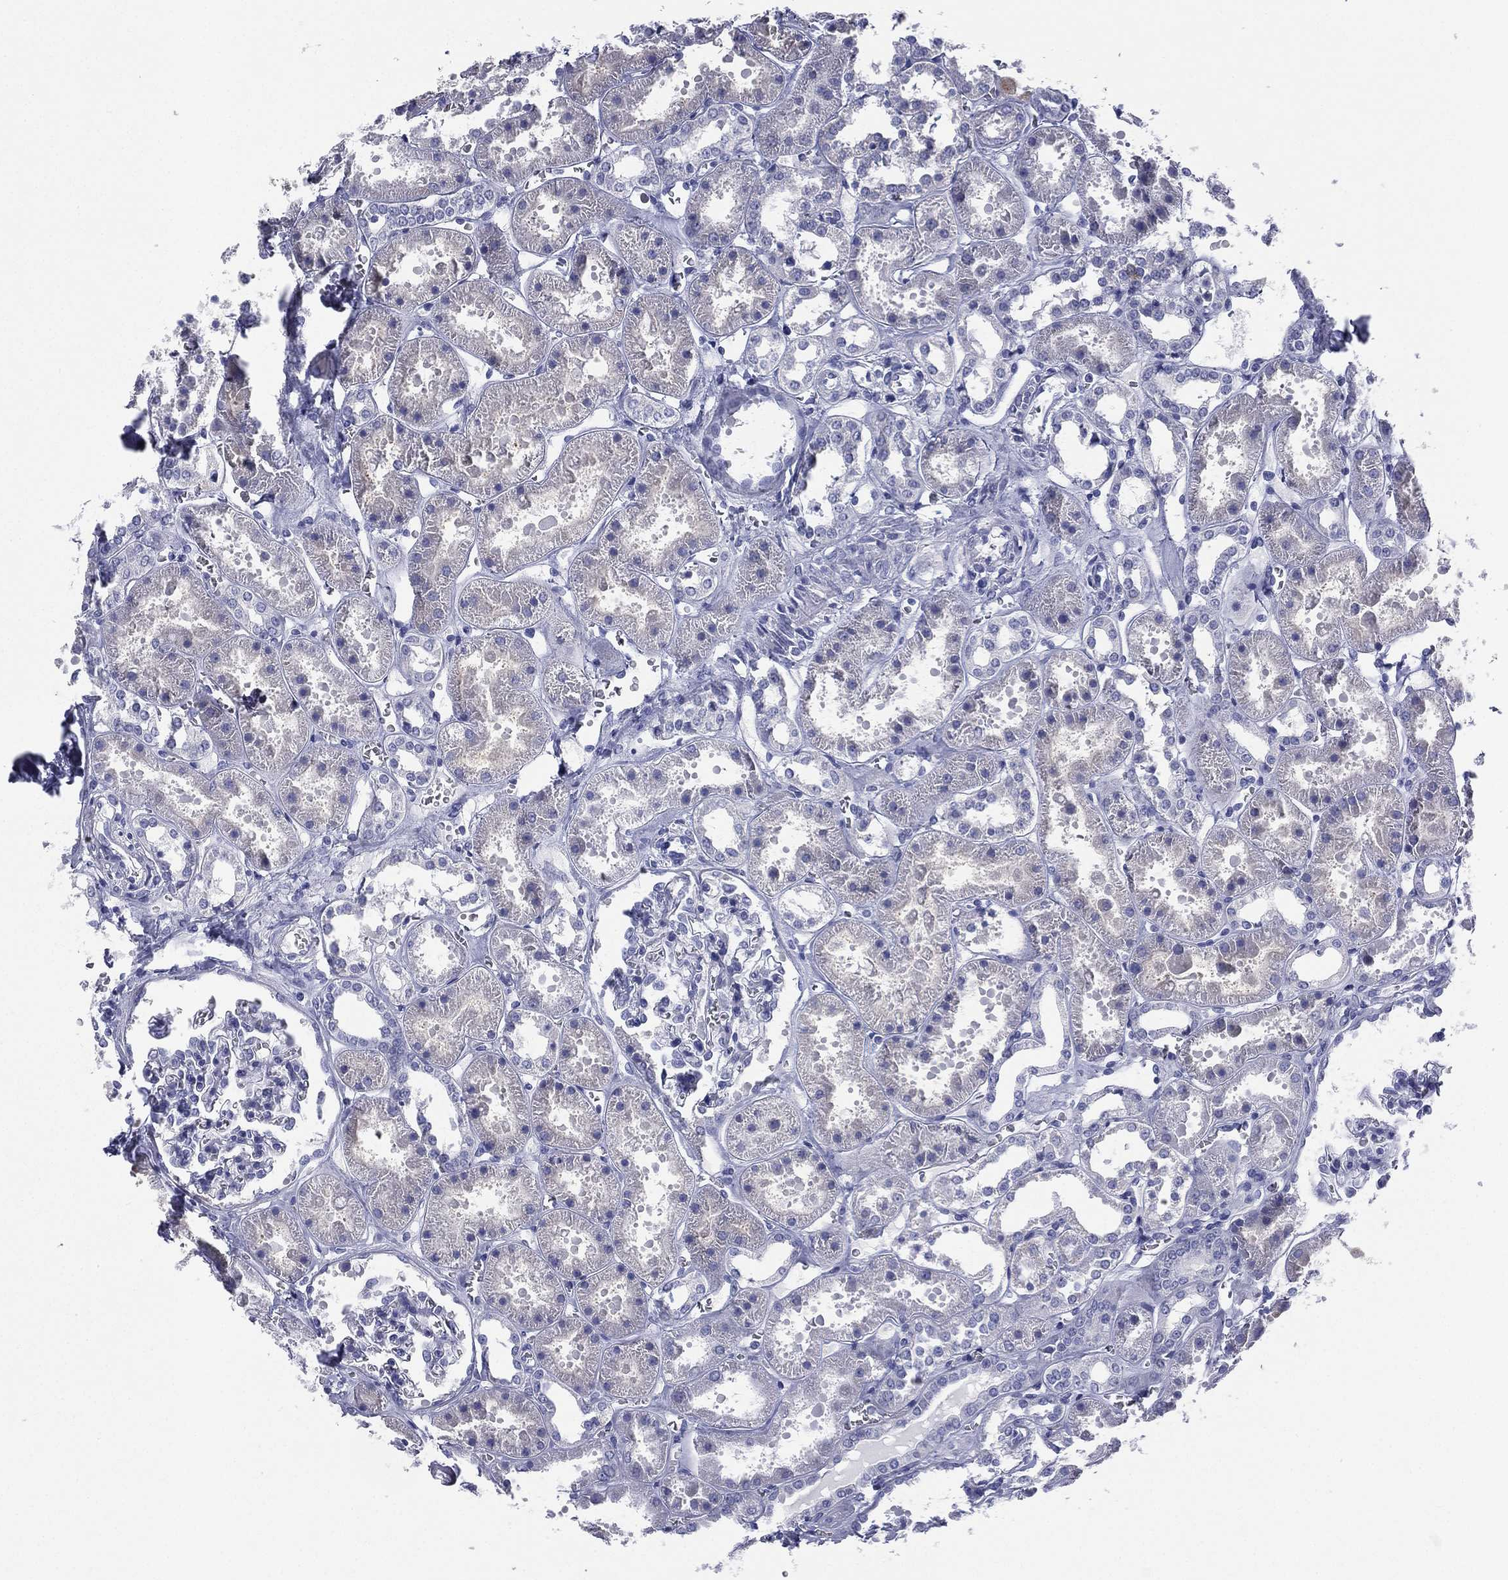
{"staining": {"intensity": "negative", "quantity": "none", "location": "none"}, "tissue": "kidney", "cell_type": "Cells in glomeruli", "image_type": "normal", "snomed": [{"axis": "morphology", "description": "Normal tissue, NOS"}, {"axis": "topography", "description": "Kidney"}], "caption": "Immunohistochemistry (IHC) micrograph of normal kidney: kidney stained with DAB (3,3'-diaminobenzidine) reveals no significant protein positivity in cells in glomeruli.", "gene": "FCER2", "patient": {"sex": "female", "age": 41}}